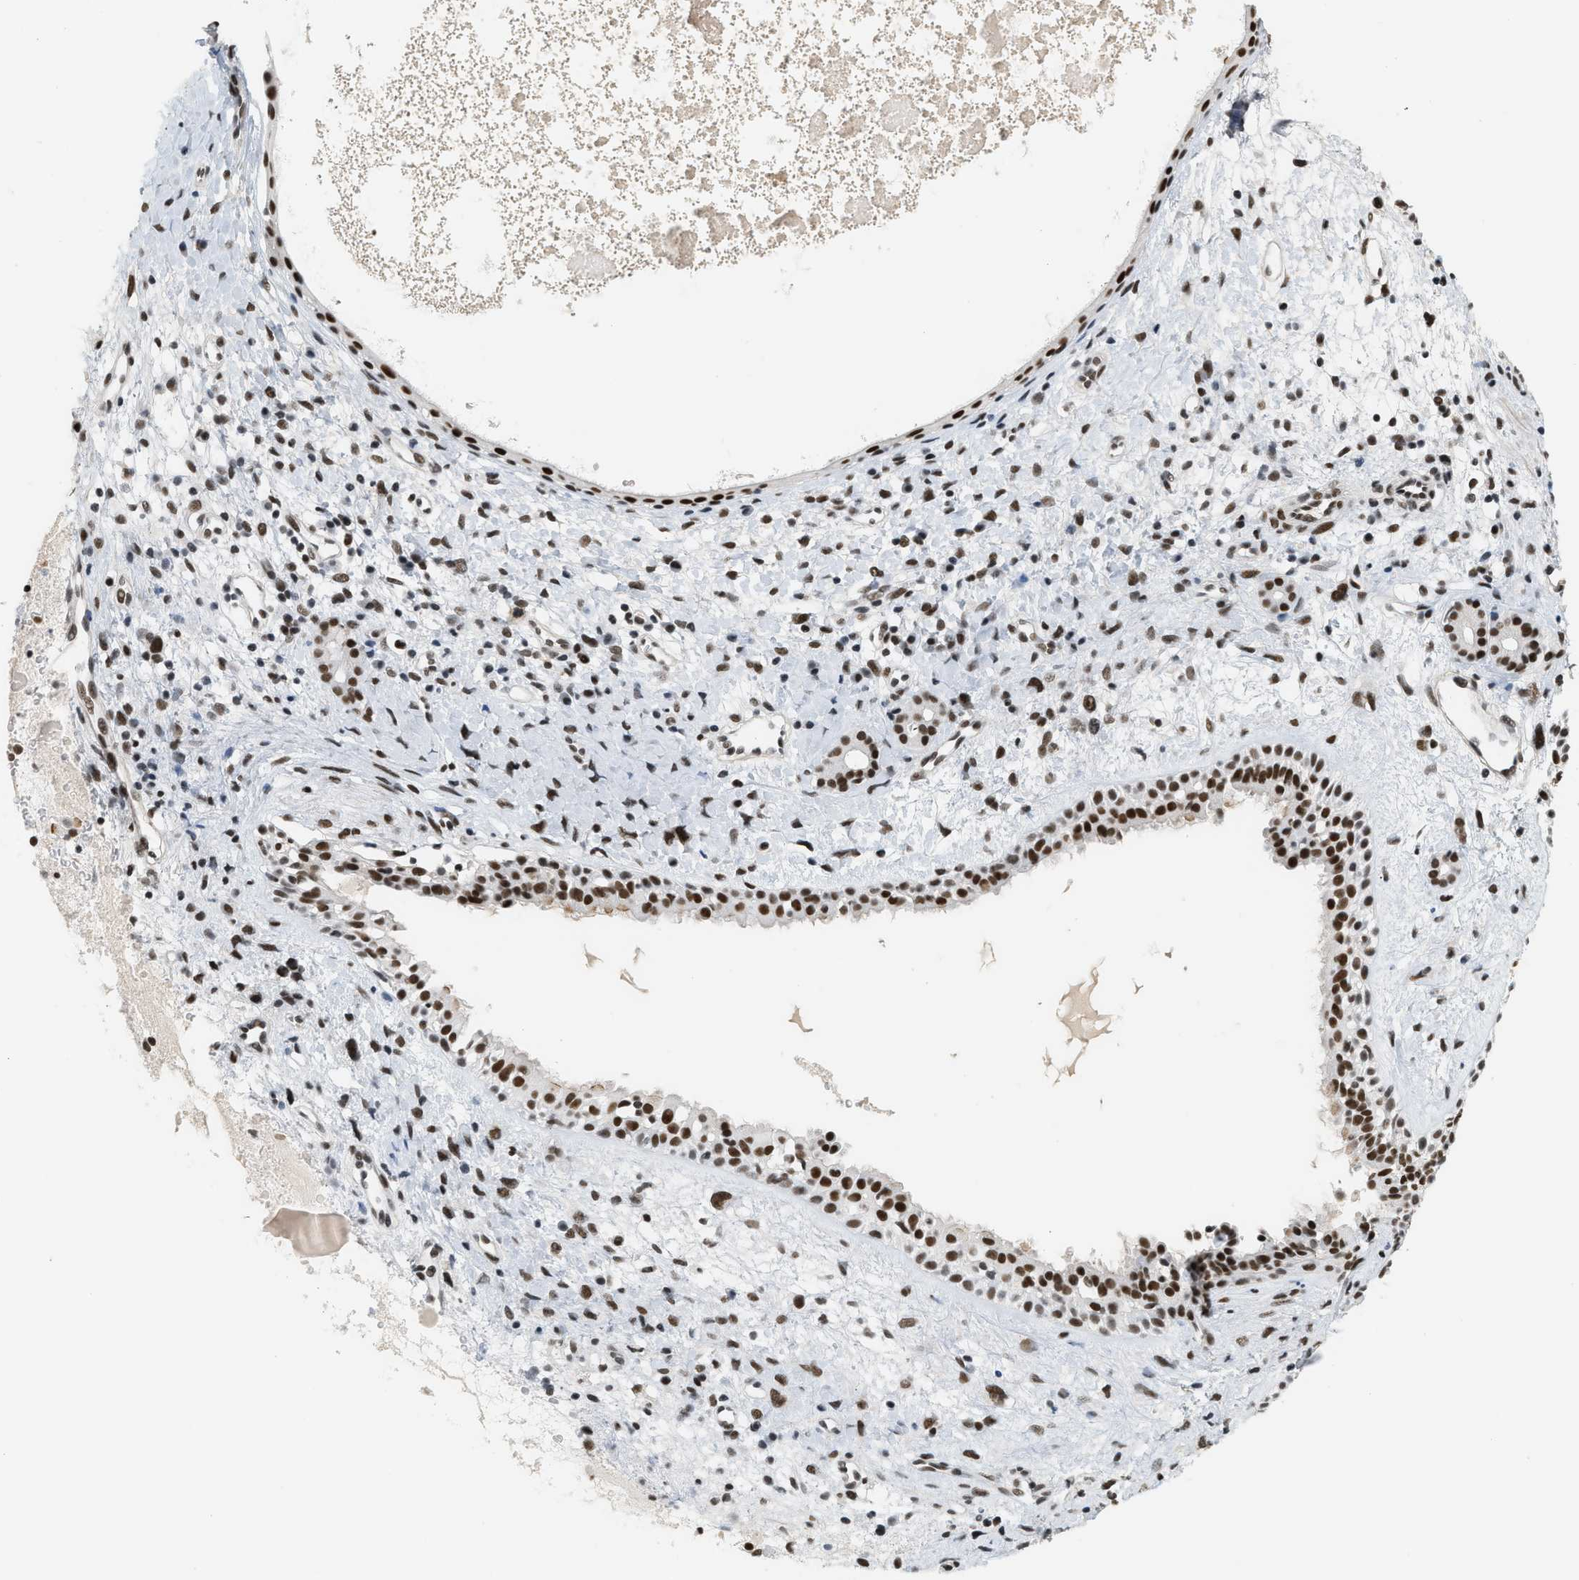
{"staining": {"intensity": "strong", "quantity": ">75%", "location": "nuclear"}, "tissue": "nasopharynx", "cell_type": "Respiratory epithelial cells", "image_type": "normal", "snomed": [{"axis": "morphology", "description": "Normal tissue, NOS"}, {"axis": "topography", "description": "Nasopharynx"}], "caption": "Immunohistochemistry staining of unremarkable nasopharynx, which reveals high levels of strong nuclear expression in approximately >75% of respiratory epithelial cells indicating strong nuclear protein staining. The staining was performed using DAB (3,3'-diaminobenzidine) (brown) for protein detection and nuclei were counterstained in hematoxylin (blue).", "gene": "SMARCB1", "patient": {"sex": "male", "age": 22}}